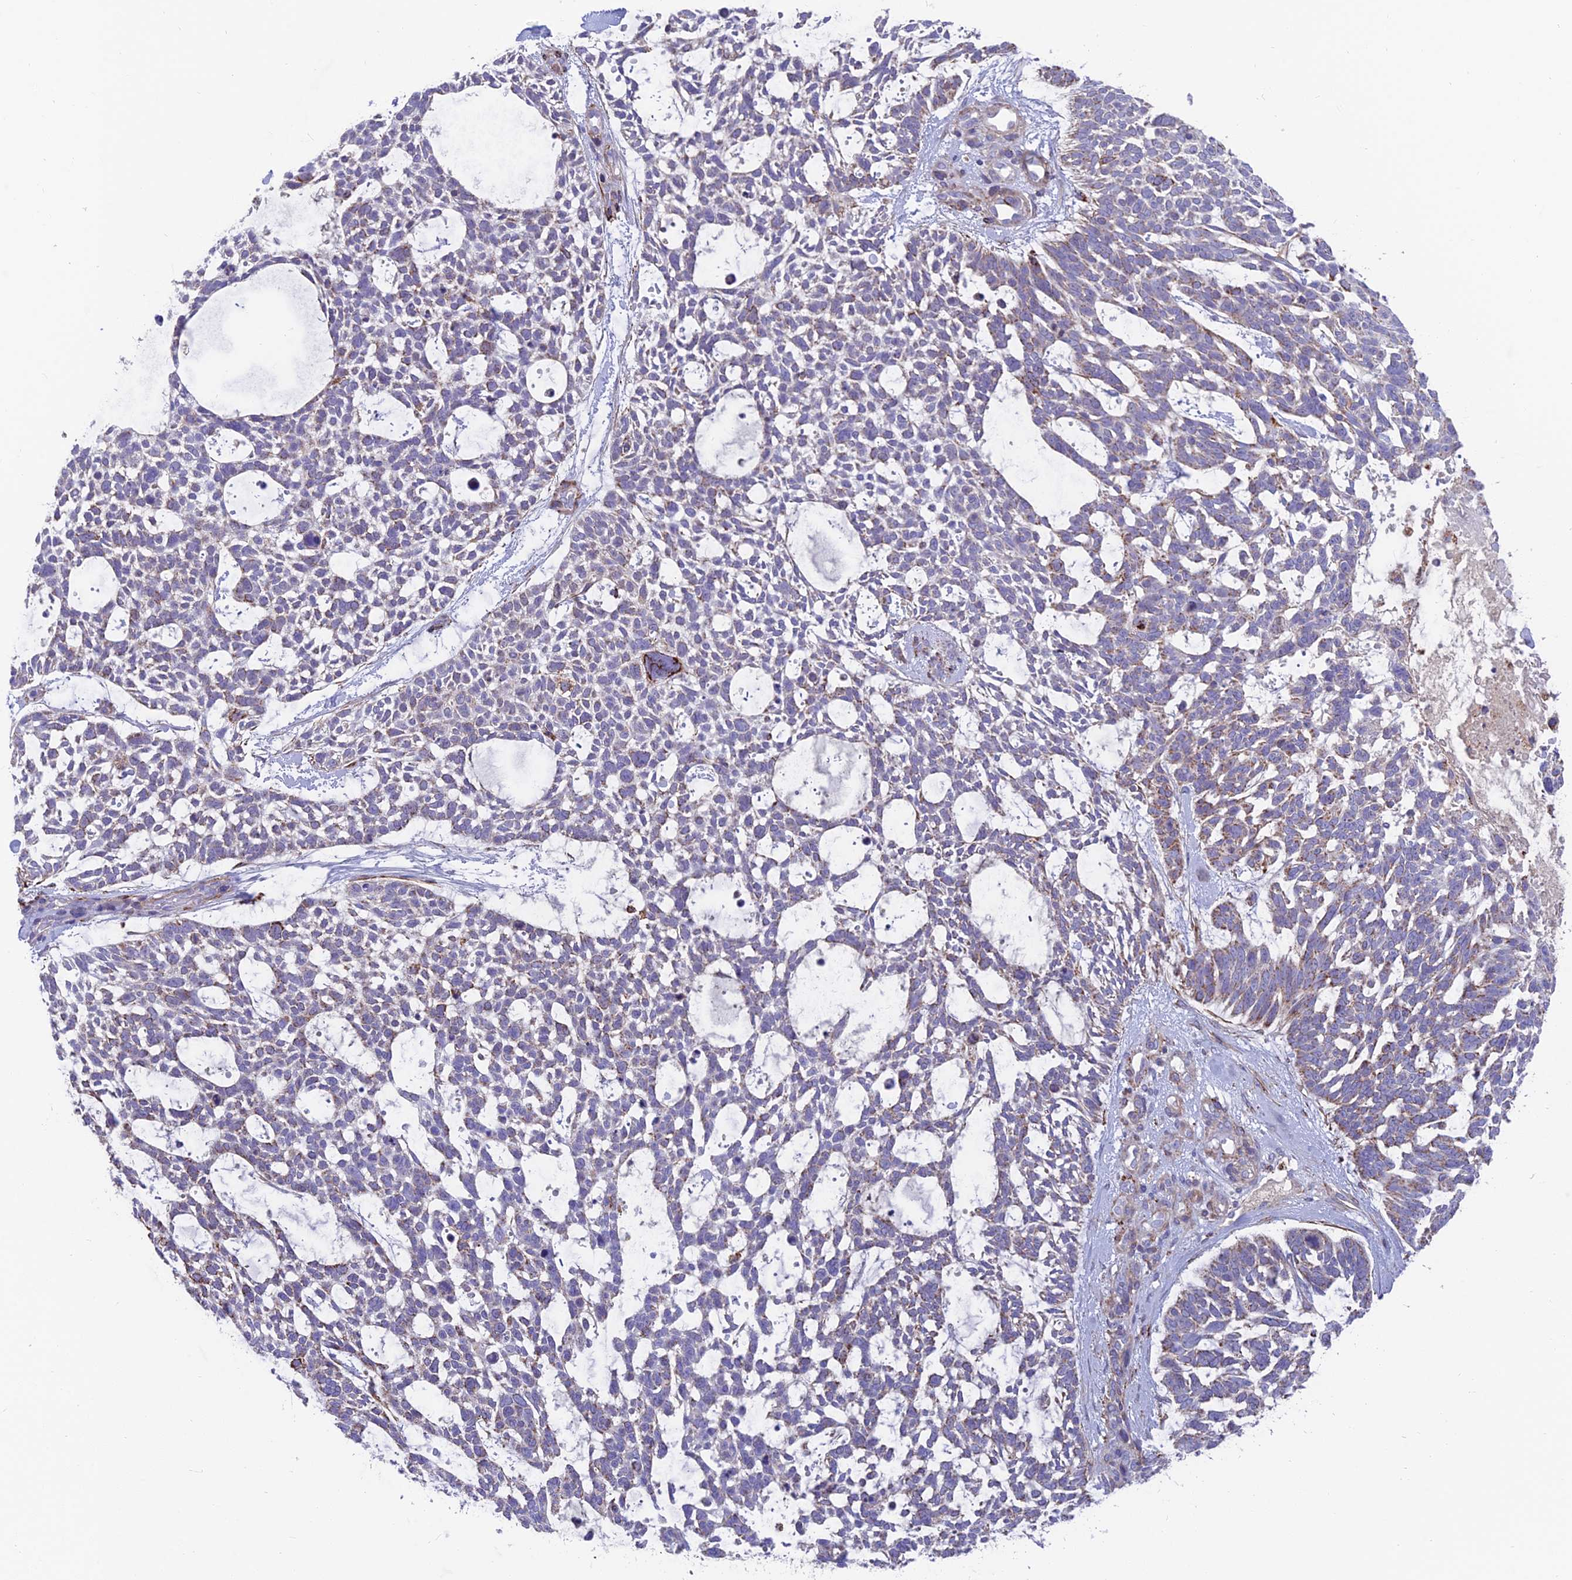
{"staining": {"intensity": "moderate", "quantity": "<25%", "location": "cytoplasmic/membranous"}, "tissue": "skin cancer", "cell_type": "Tumor cells", "image_type": "cancer", "snomed": [{"axis": "morphology", "description": "Basal cell carcinoma"}, {"axis": "topography", "description": "Skin"}], "caption": "Approximately <25% of tumor cells in human skin cancer (basal cell carcinoma) display moderate cytoplasmic/membranous protein staining as visualized by brown immunohistochemical staining.", "gene": "TIGD6", "patient": {"sex": "male", "age": 88}}